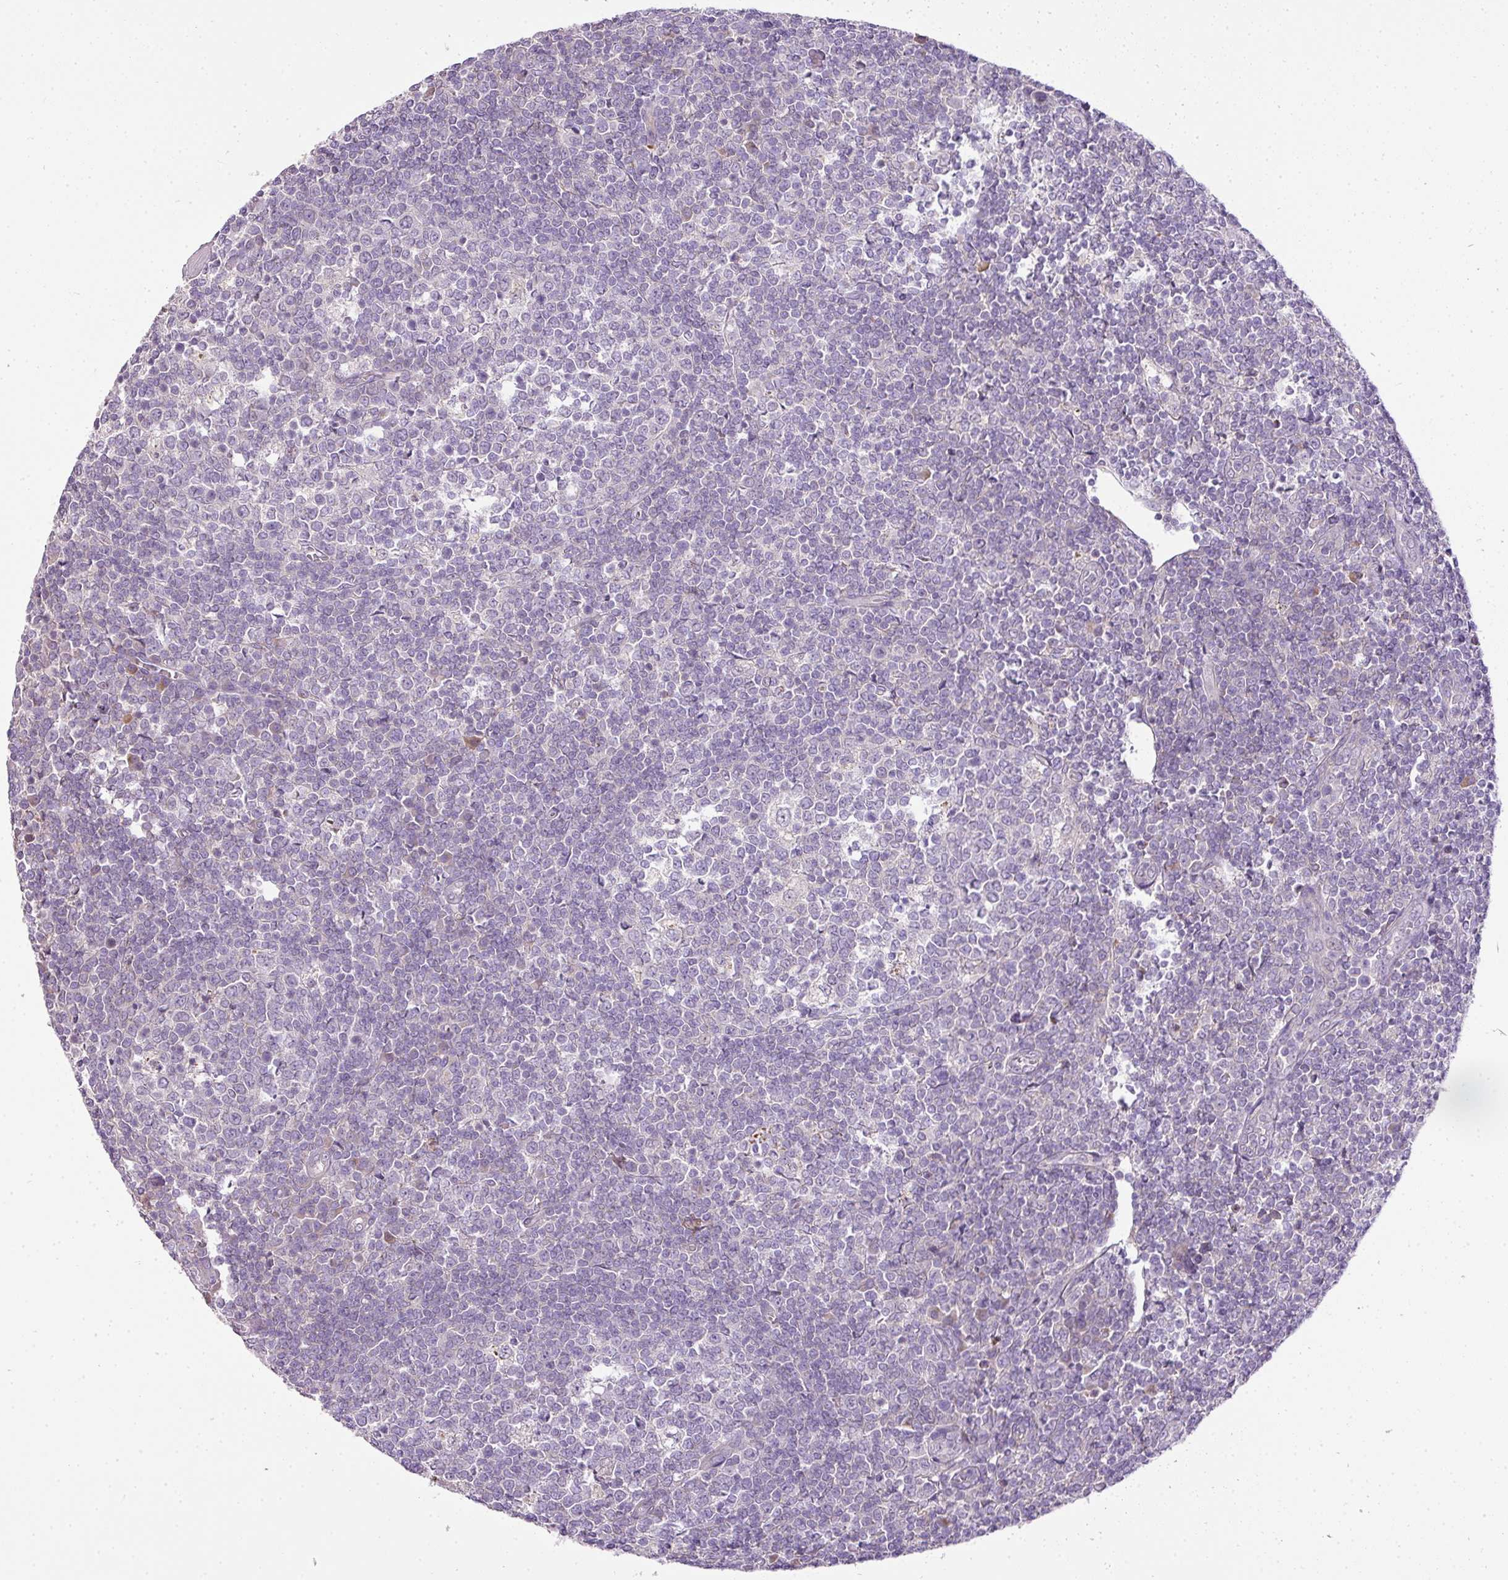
{"staining": {"intensity": "negative", "quantity": "none", "location": "none"}, "tissue": "tonsil", "cell_type": "Germinal center cells", "image_type": "normal", "snomed": [{"axis": "morphology", "description": "Normal tissue, NOS"}, {"axis": "topography", "description": "Tonsil"}], "caption": "An IHC photomicrograph of unremarkable tonsil is shown. There is no staining in germinal center cells of tonsil.", "gene": "HOXC13", "patient": {"sex": "female", "age": 19}}